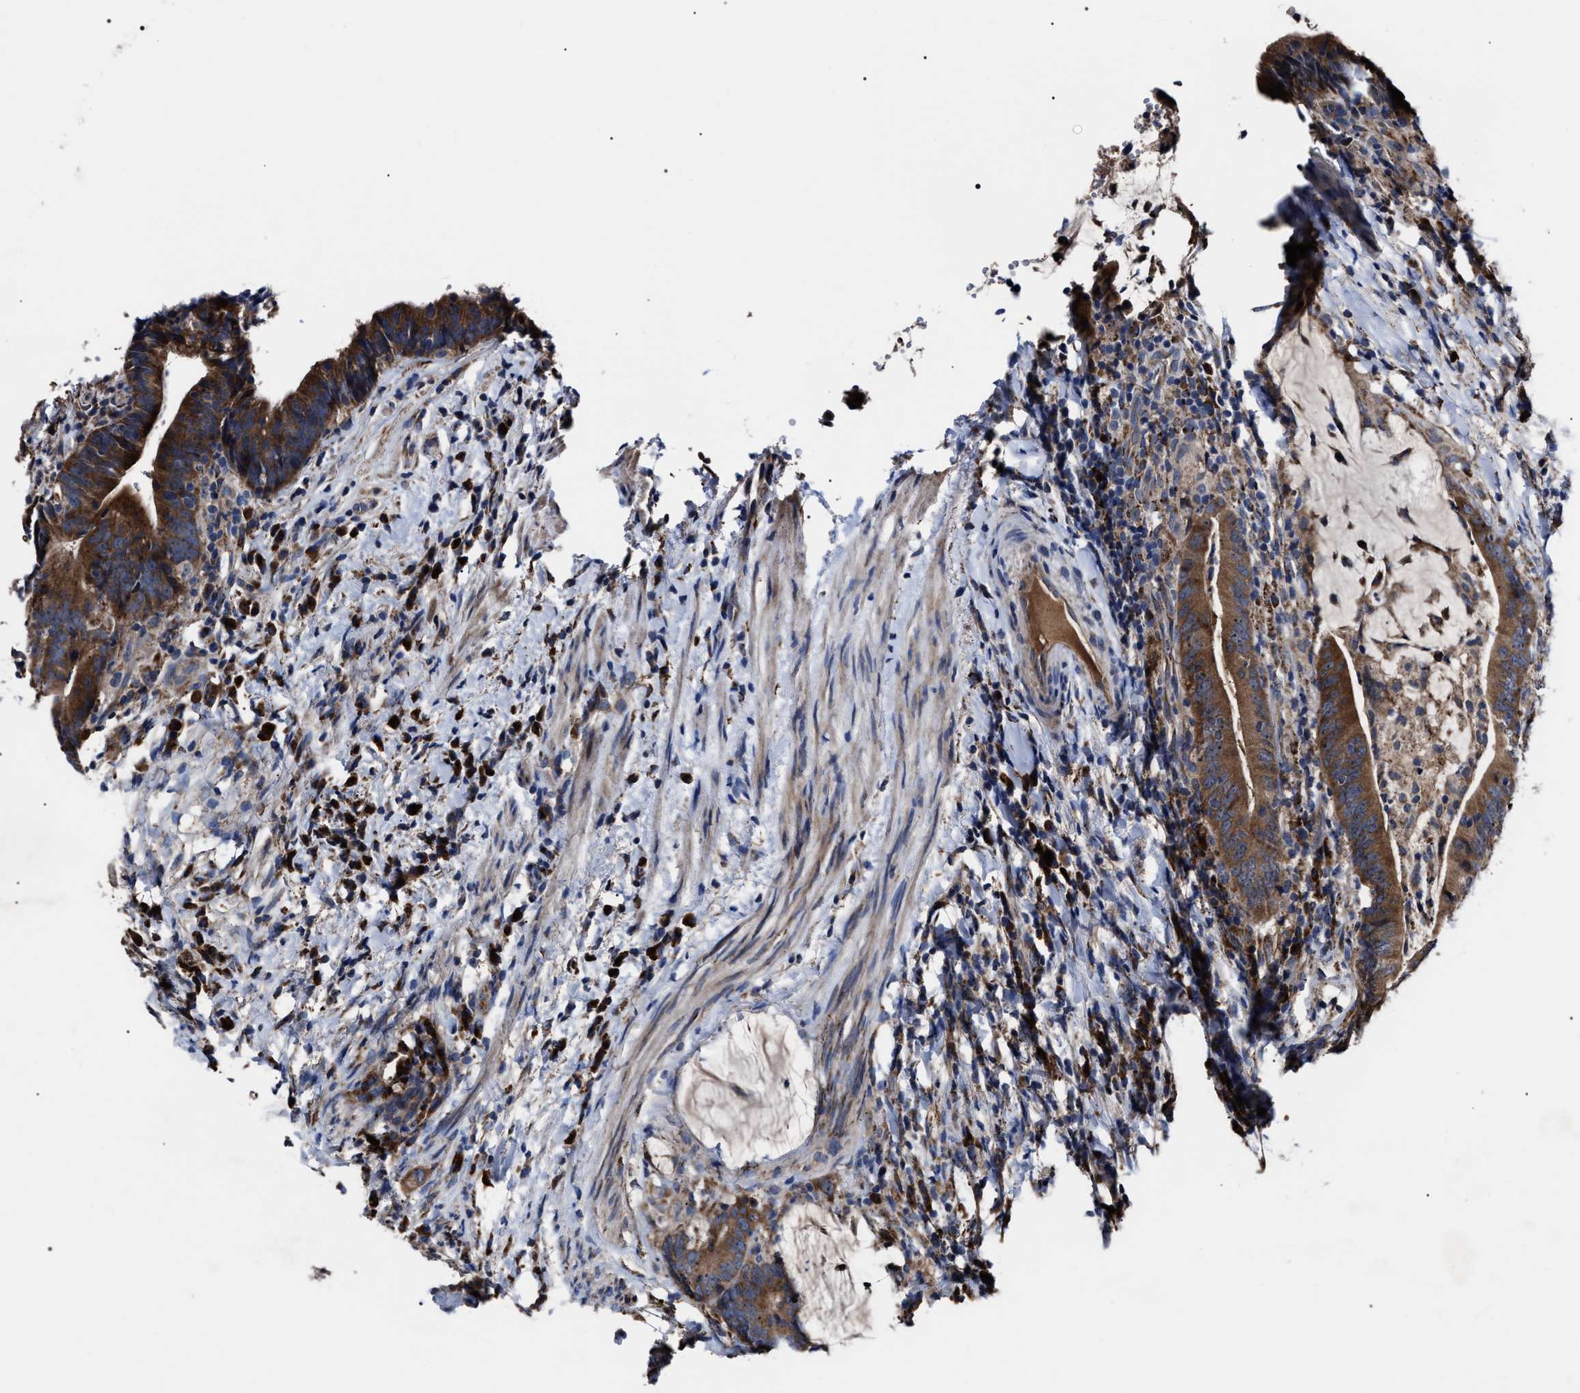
{"staining": {"intensity": "strong", "quantity": ">75%", "location": "cytoplasmic/membranous"}, "tissue": "colorectal cancer", "cell_type": "Tumor cells", "image_type": "cancer", "snomed": [{"axis": "morphology", "description": "Adenocarcinoma, NOS"}, {"axis": "topography", "description": "Colon"}], "caption": "The photomicrograph shows a brown stain indicating the presence of a protein in the cytoplasmic/membranous of tumor cells in colorectal adenocarcinoma.", "gene": "MACC1", "patient": {"sex": "female", "age": 66}}